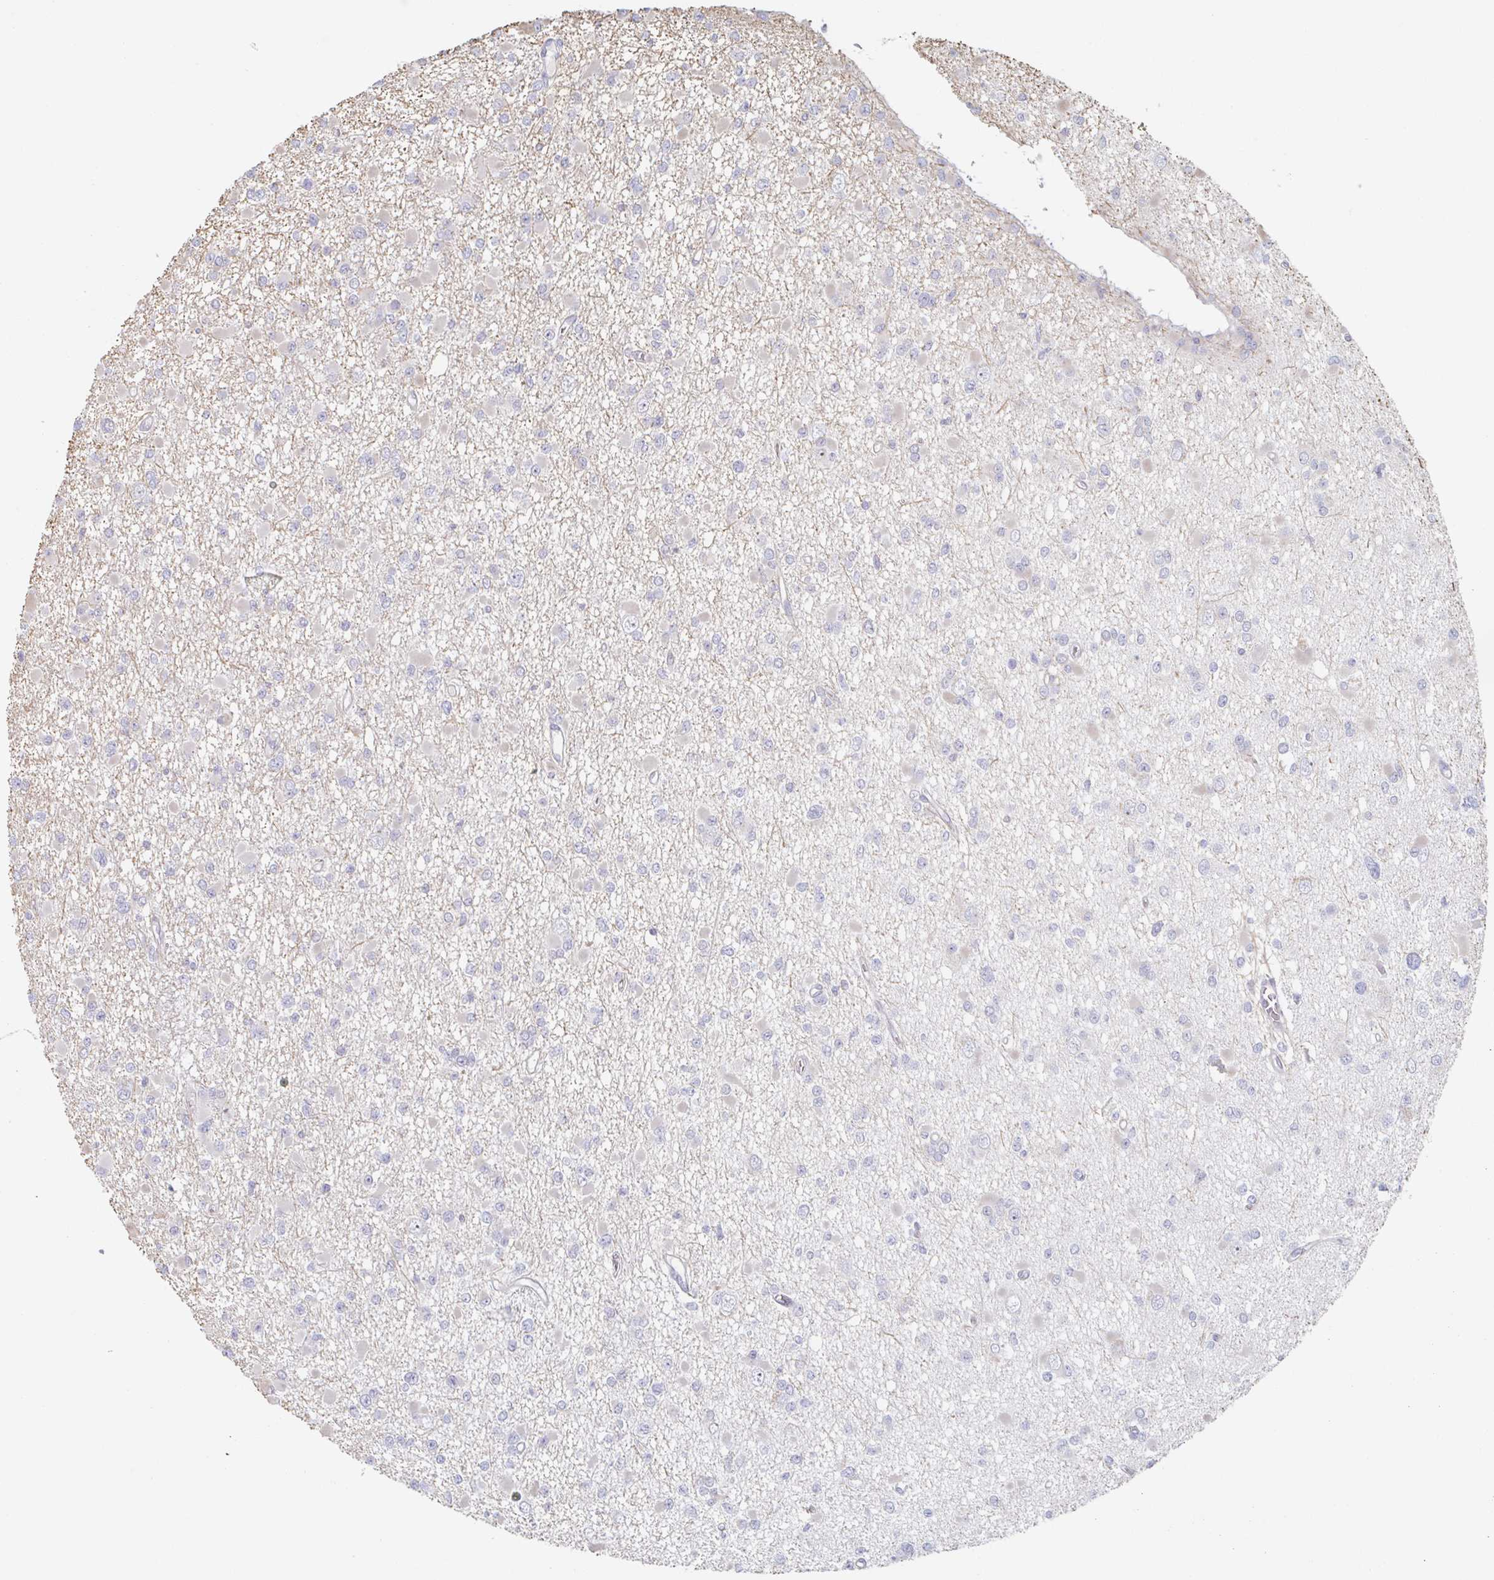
{"staining": {"intensity": "negative", "quantity": "none", "location": "none"}, "tissue": "glioma", "cell_type": "Tumor cells", "image_type": "cancer", "snomed": [{"axis": "morphology", "description": "Glioma, malignant, Low grade"}, {"axis": "topography", "description": "Brain"}], "caption": "There is no significant positivity in tumor cells of glioma. (DAB (3,3'-diaminobenzidine) immunohistochemistry (IHC) visualized using brightfield microscopy, high magnification).", "gene": "TRAPPC10", "patient": {"sex": "female", "age": 22}}